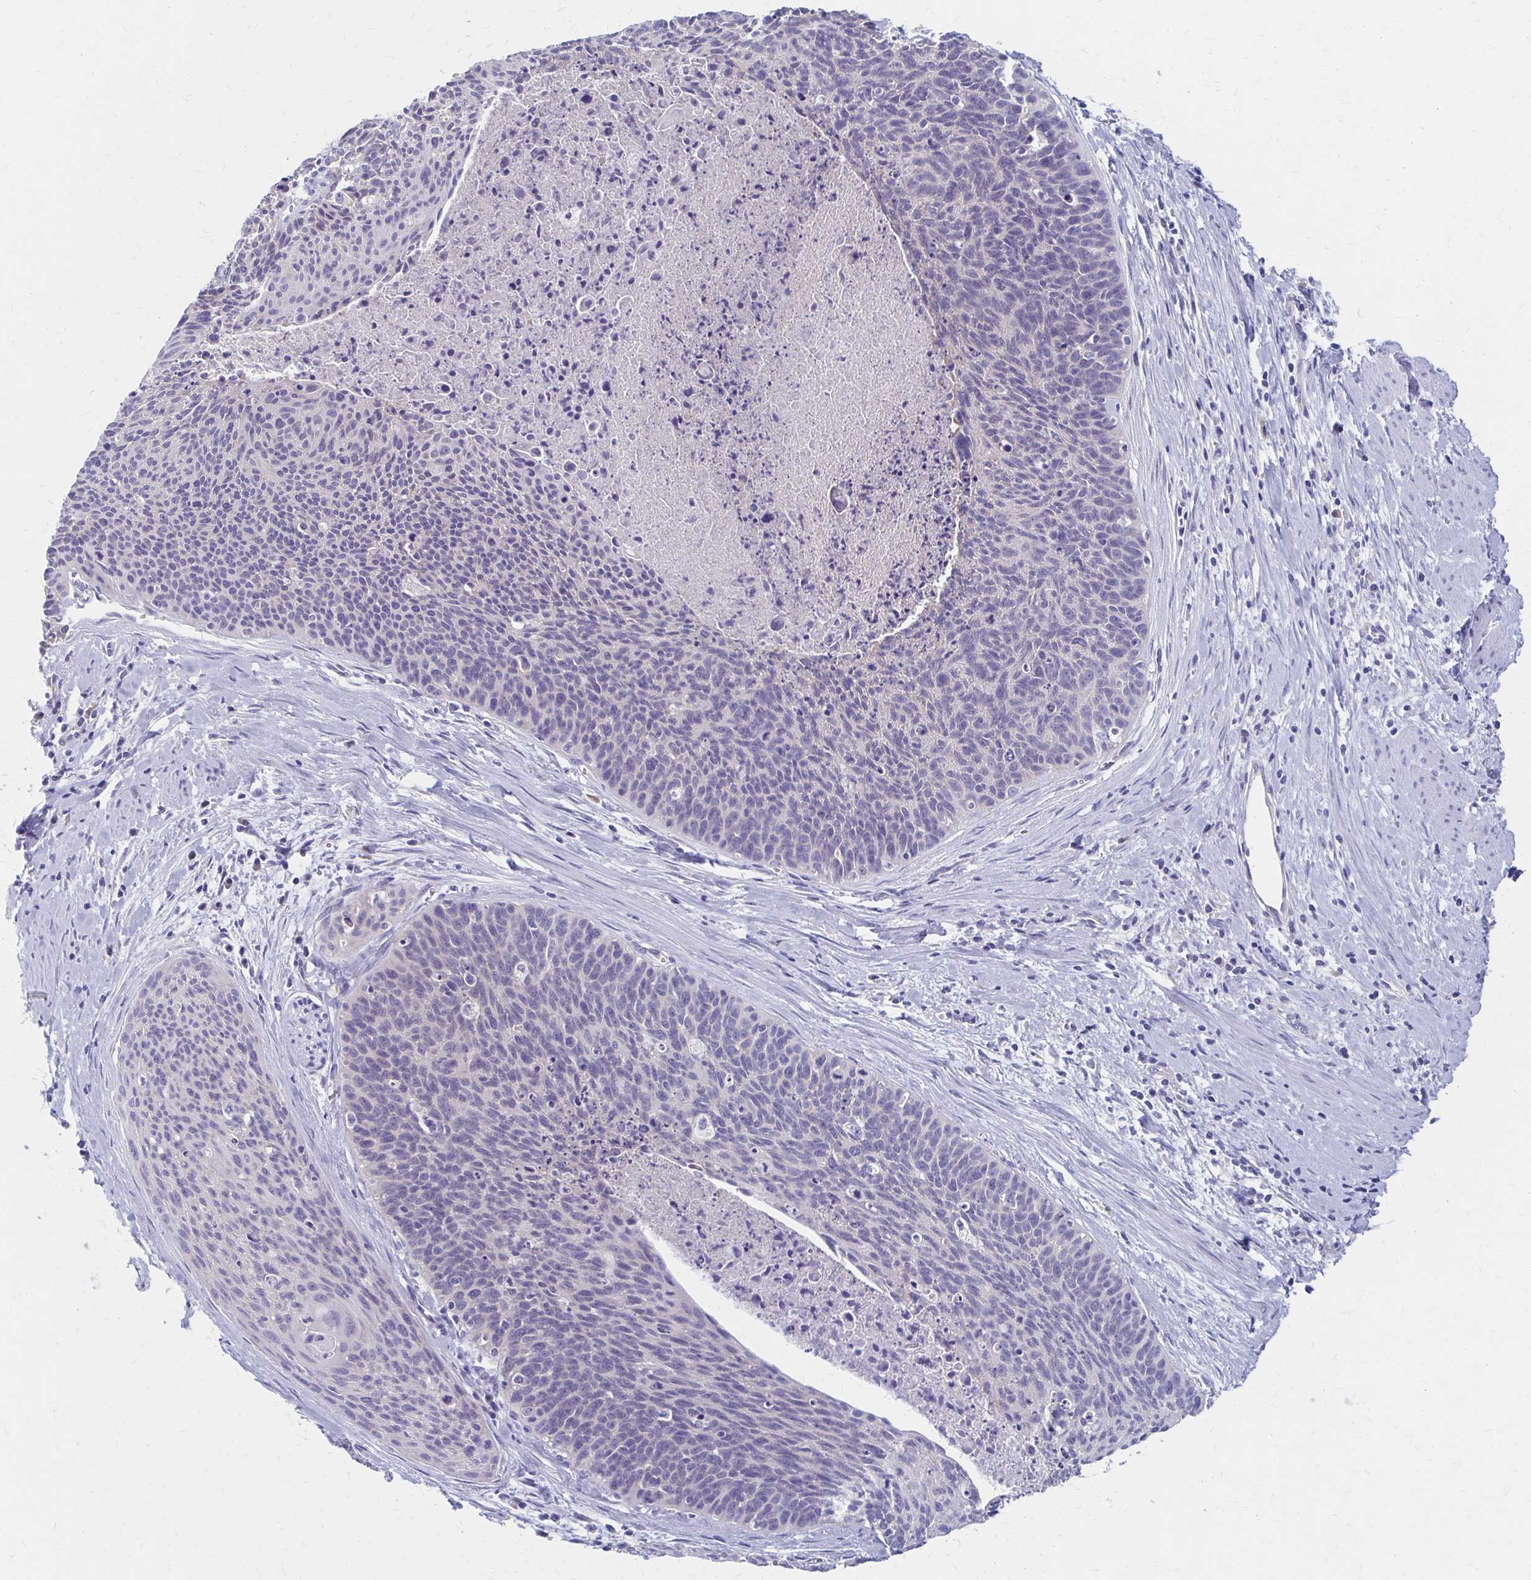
{"staining": {"intensity": "negative", "quantity": "none", "location": "none"}, "tissue": "cervical cancer", "cell_type": "Tumor cells", "image_type": "cancer", "snomed": [{"axis": "morphology", "description": "Squamous cell carcinoma, NOS"}, {"axis": "topography", "description": "Cervix"}], "caption": "Immunohistochemistry (IHC) histopathology image of human cervical cancer stained for a protein (brown), which demonstrates no positivity in tumor cells.", "gene": "RPL27A", "patient": {"sex": "female", "age": 55}}